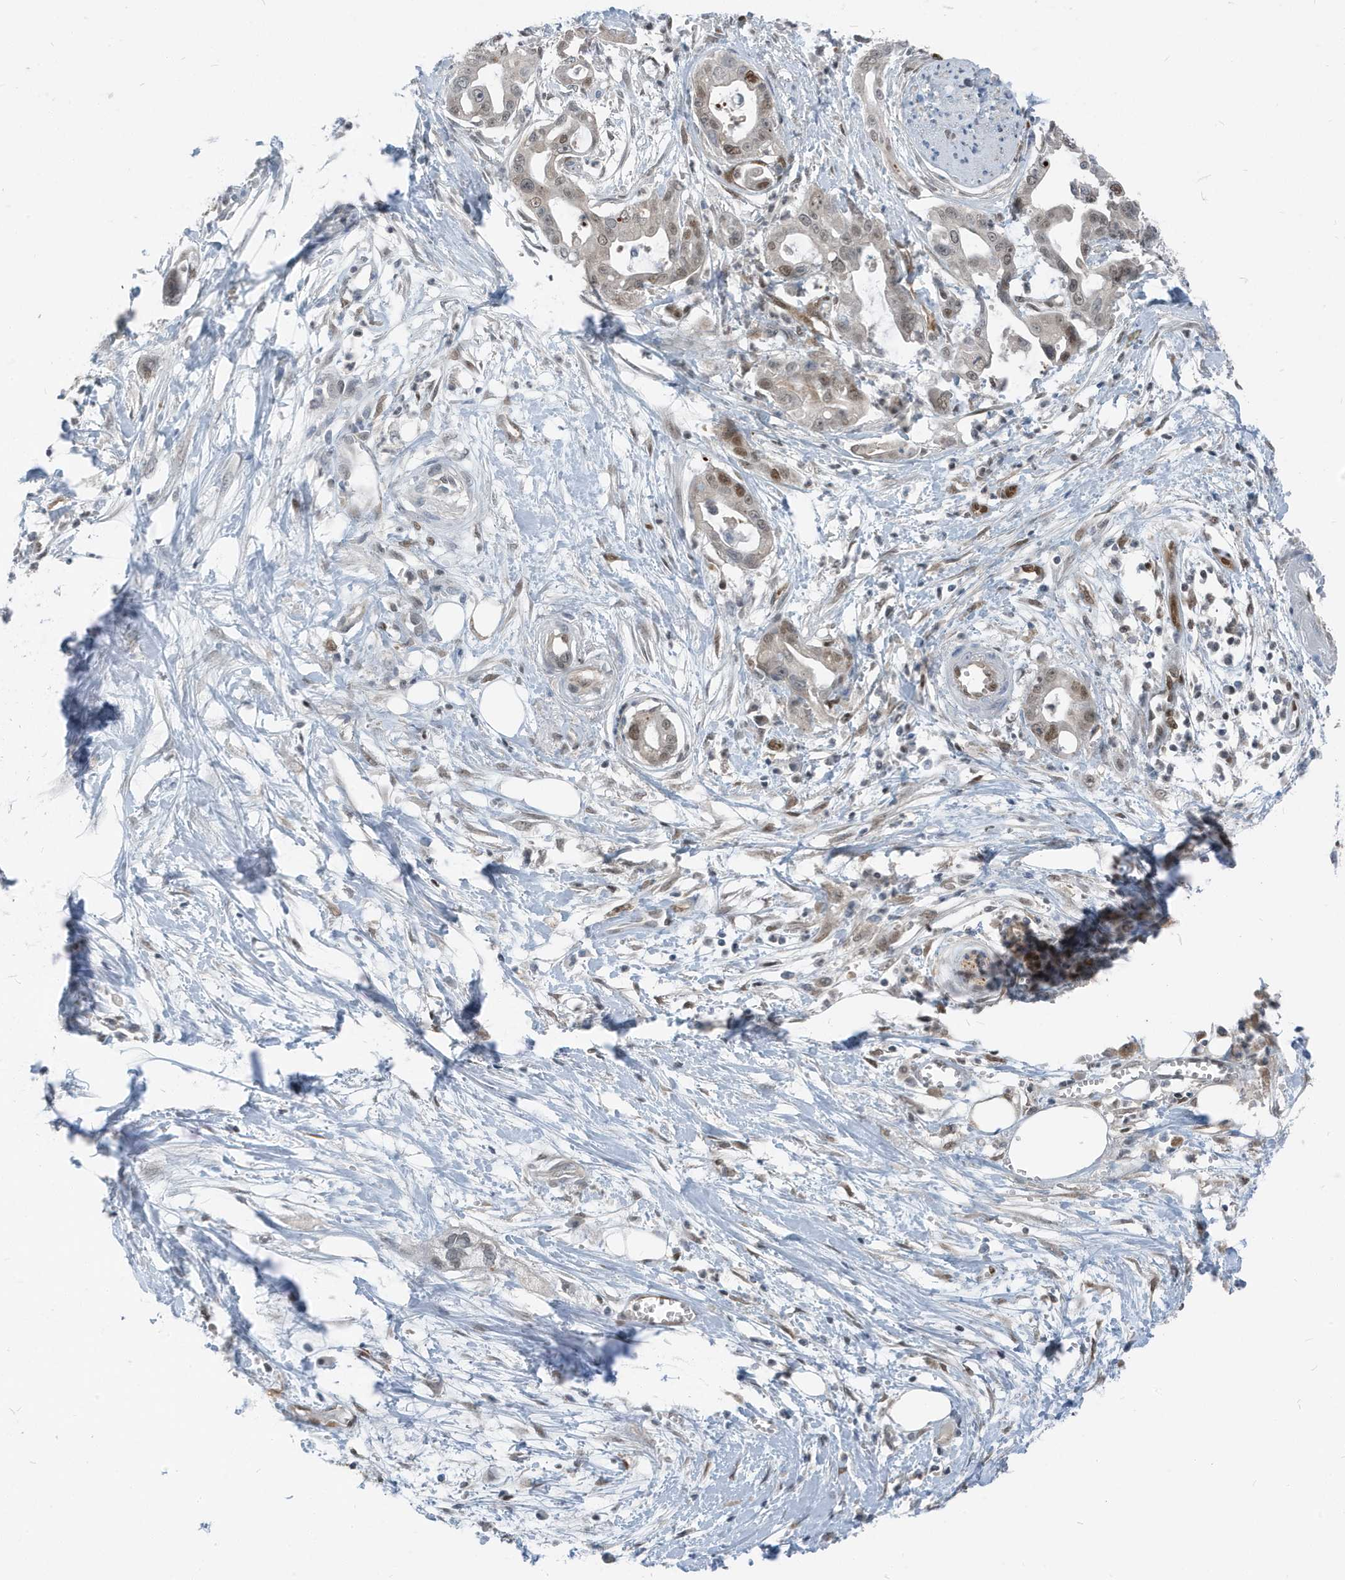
{"staining": {"intensity": "weak", "quantity": ">75%", "location": "nuclear"}, "tissue": "pancreatic cancer", "cell_type": "Tumor cells", "image_type": "cancer", "snomed": [{"axis": "morphology", "description": "Adenocarcinoma, NOS"}, {"axis": "topography", "description": "Pancreas"}], "caption": "An immunohistochemistry (IHC) histopathology image of tumor tissue is shown. Protein staining in brown labels weak nuclear positivity in pancreatic cancer (adenocarcinoma) within tumor cells.", "gene": "NCOA7", "patient": {"sex": "male", "age": 68}}